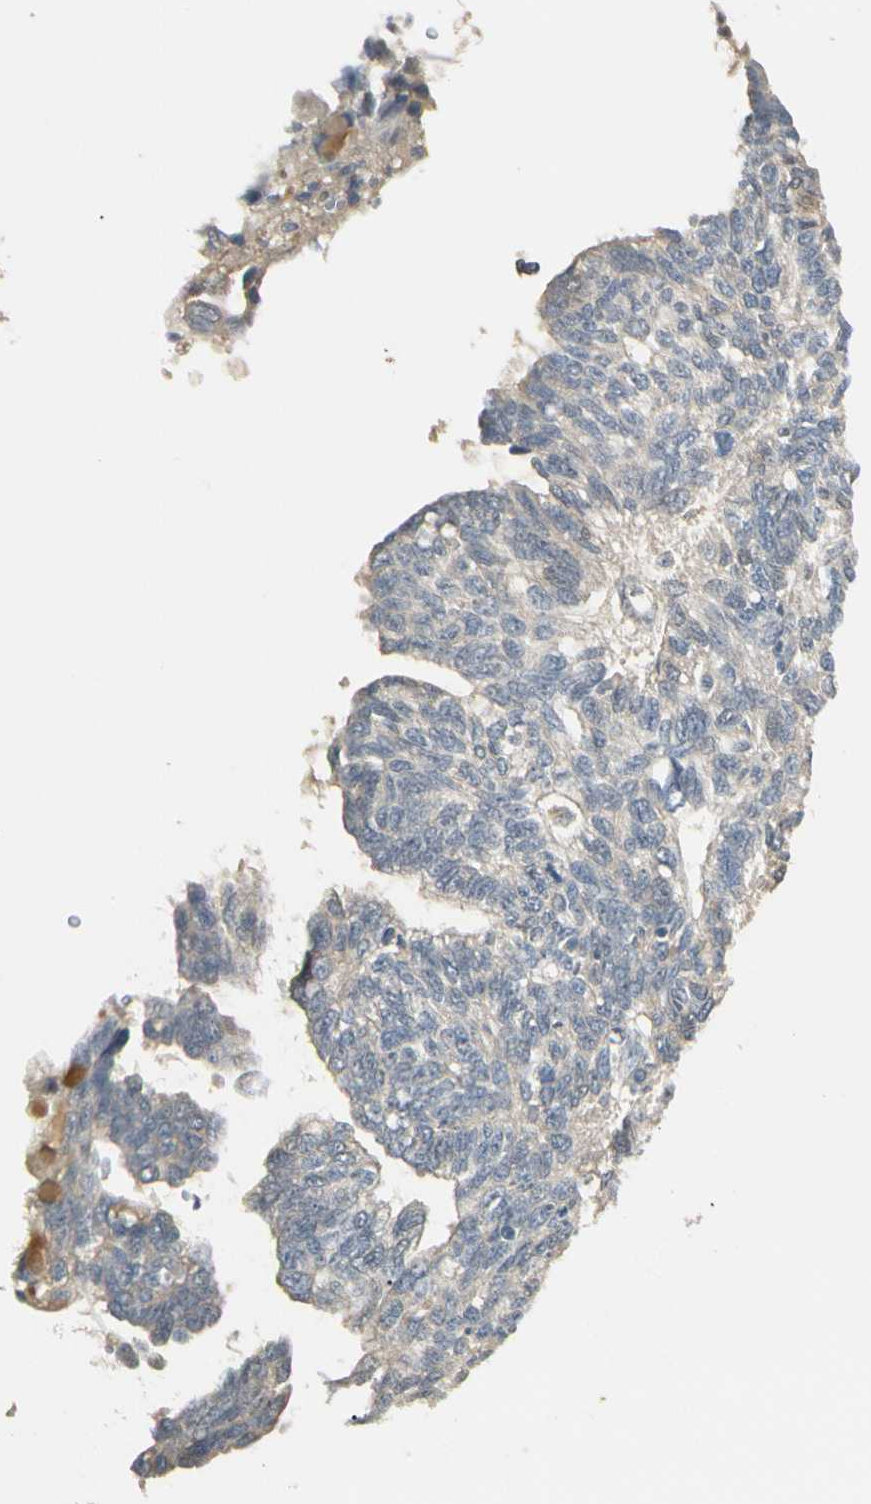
{"staining": {"intensity": "weak", "quantity": "<25%", "location": "cytoplasmic/membranous"}, "tissue": "ovarian cancer", "cell_type": "Tumor cells", "image_type": "cancer", "snomed": [{"axis": "morphology", "description": "Cystadenocarcinoma, serous, NOS"}, {"axis": "topography", "description": "Ovary"}], "caption": "There is no significant staining in tumor cells of ovarian serous cystadenocarcinoma.", "gene": "ATG4C", "patient": {"sex": "female", "age": 79}}